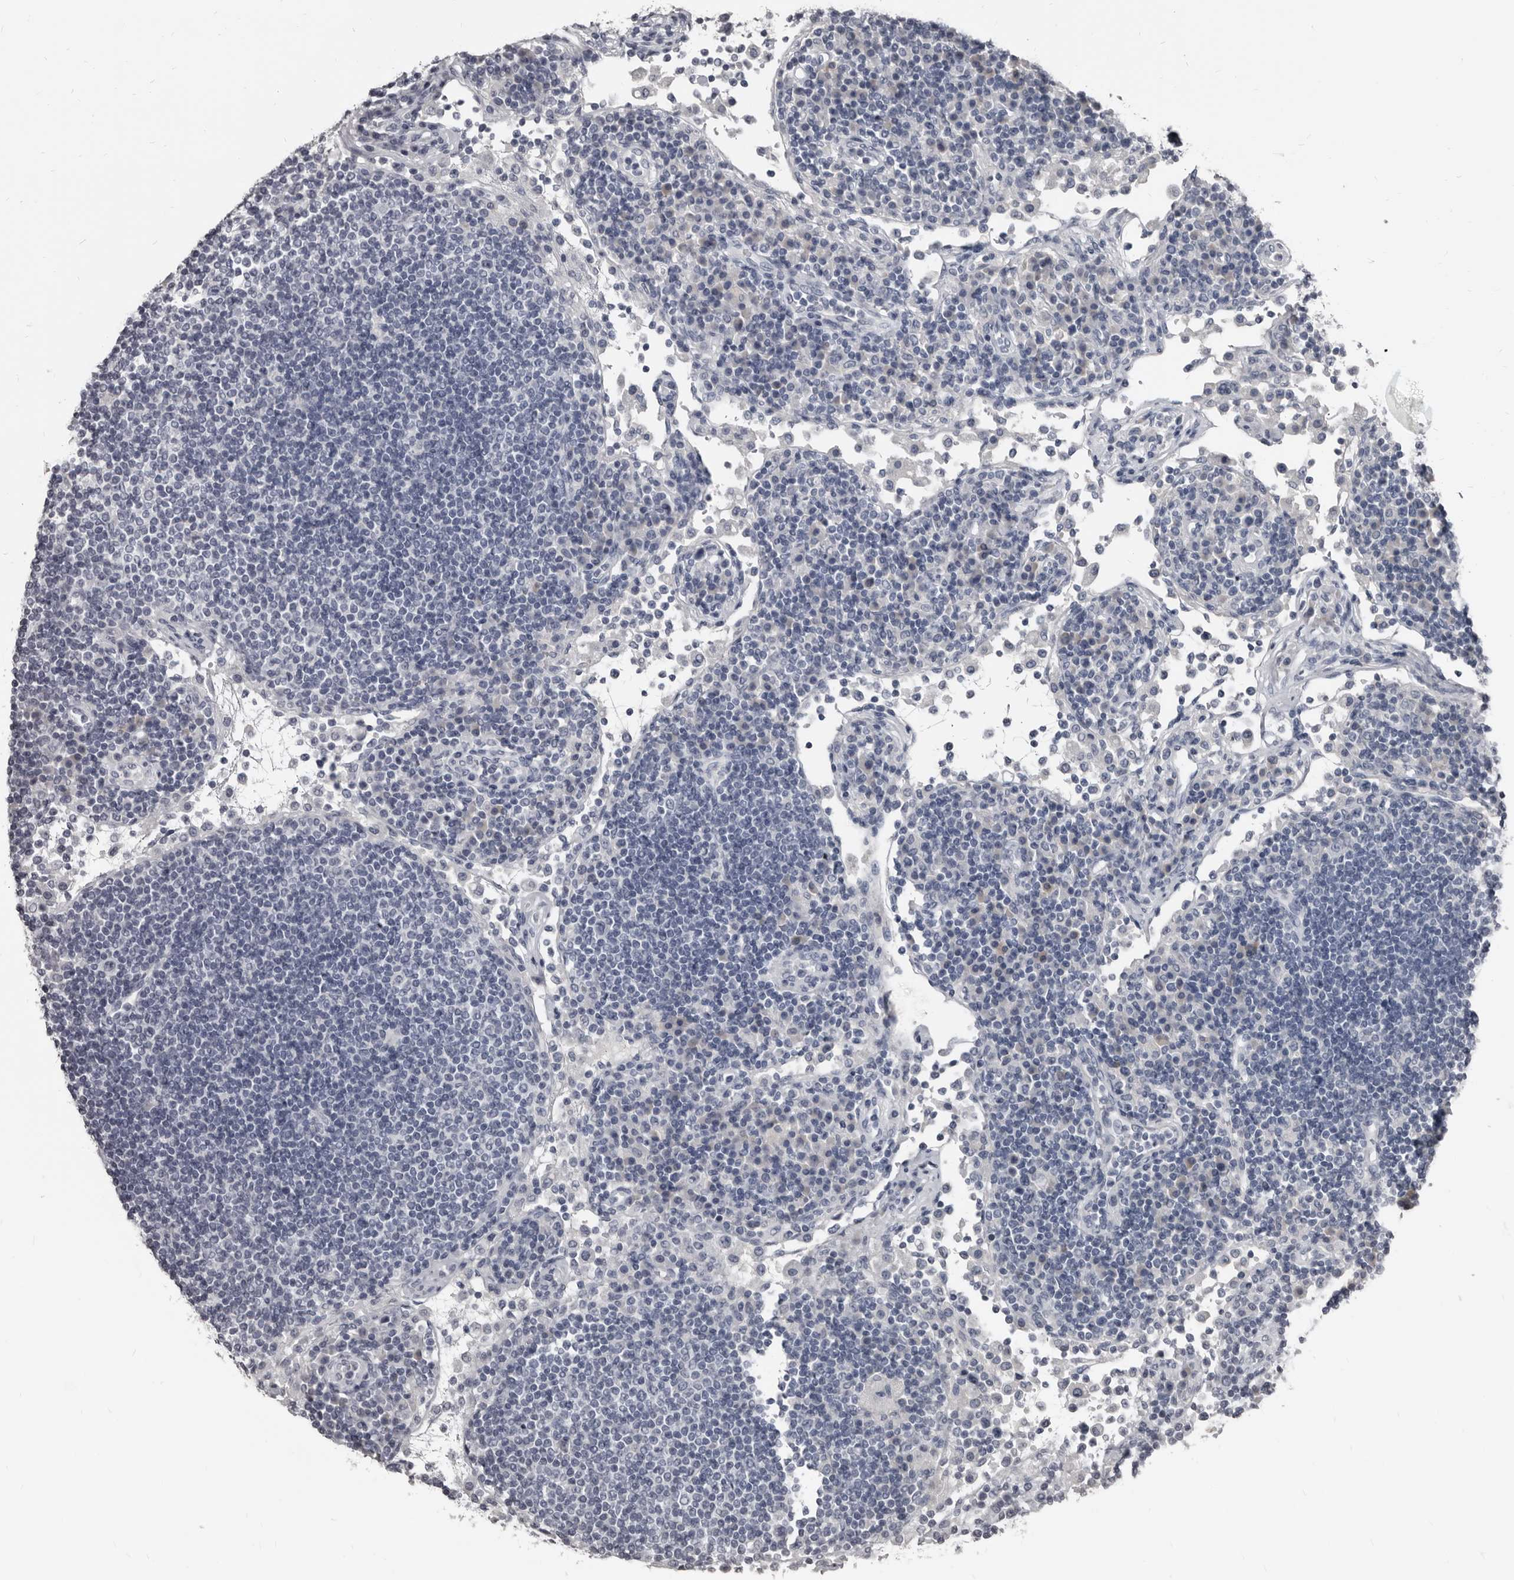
{"staining": {"intensity": "negative", "quantity": "none", "location": "none"}, "tissue": "lymph node", "cell_type": "Germinal center cells", "image_type": "normal", "snomed": [{"axis": "morphology", "description": "Normal tissue, NOS"}, {"axis": "topography", "description": "Lymph node"}], "caption": "There is no significant expression in germinal center cells of lymph node. The staining is performed using DAB brown chromogen with nuclei counter-stained in using hematoxylin.", "gene": "GREB1", "patient": {"sex": "female", "age": 53}}